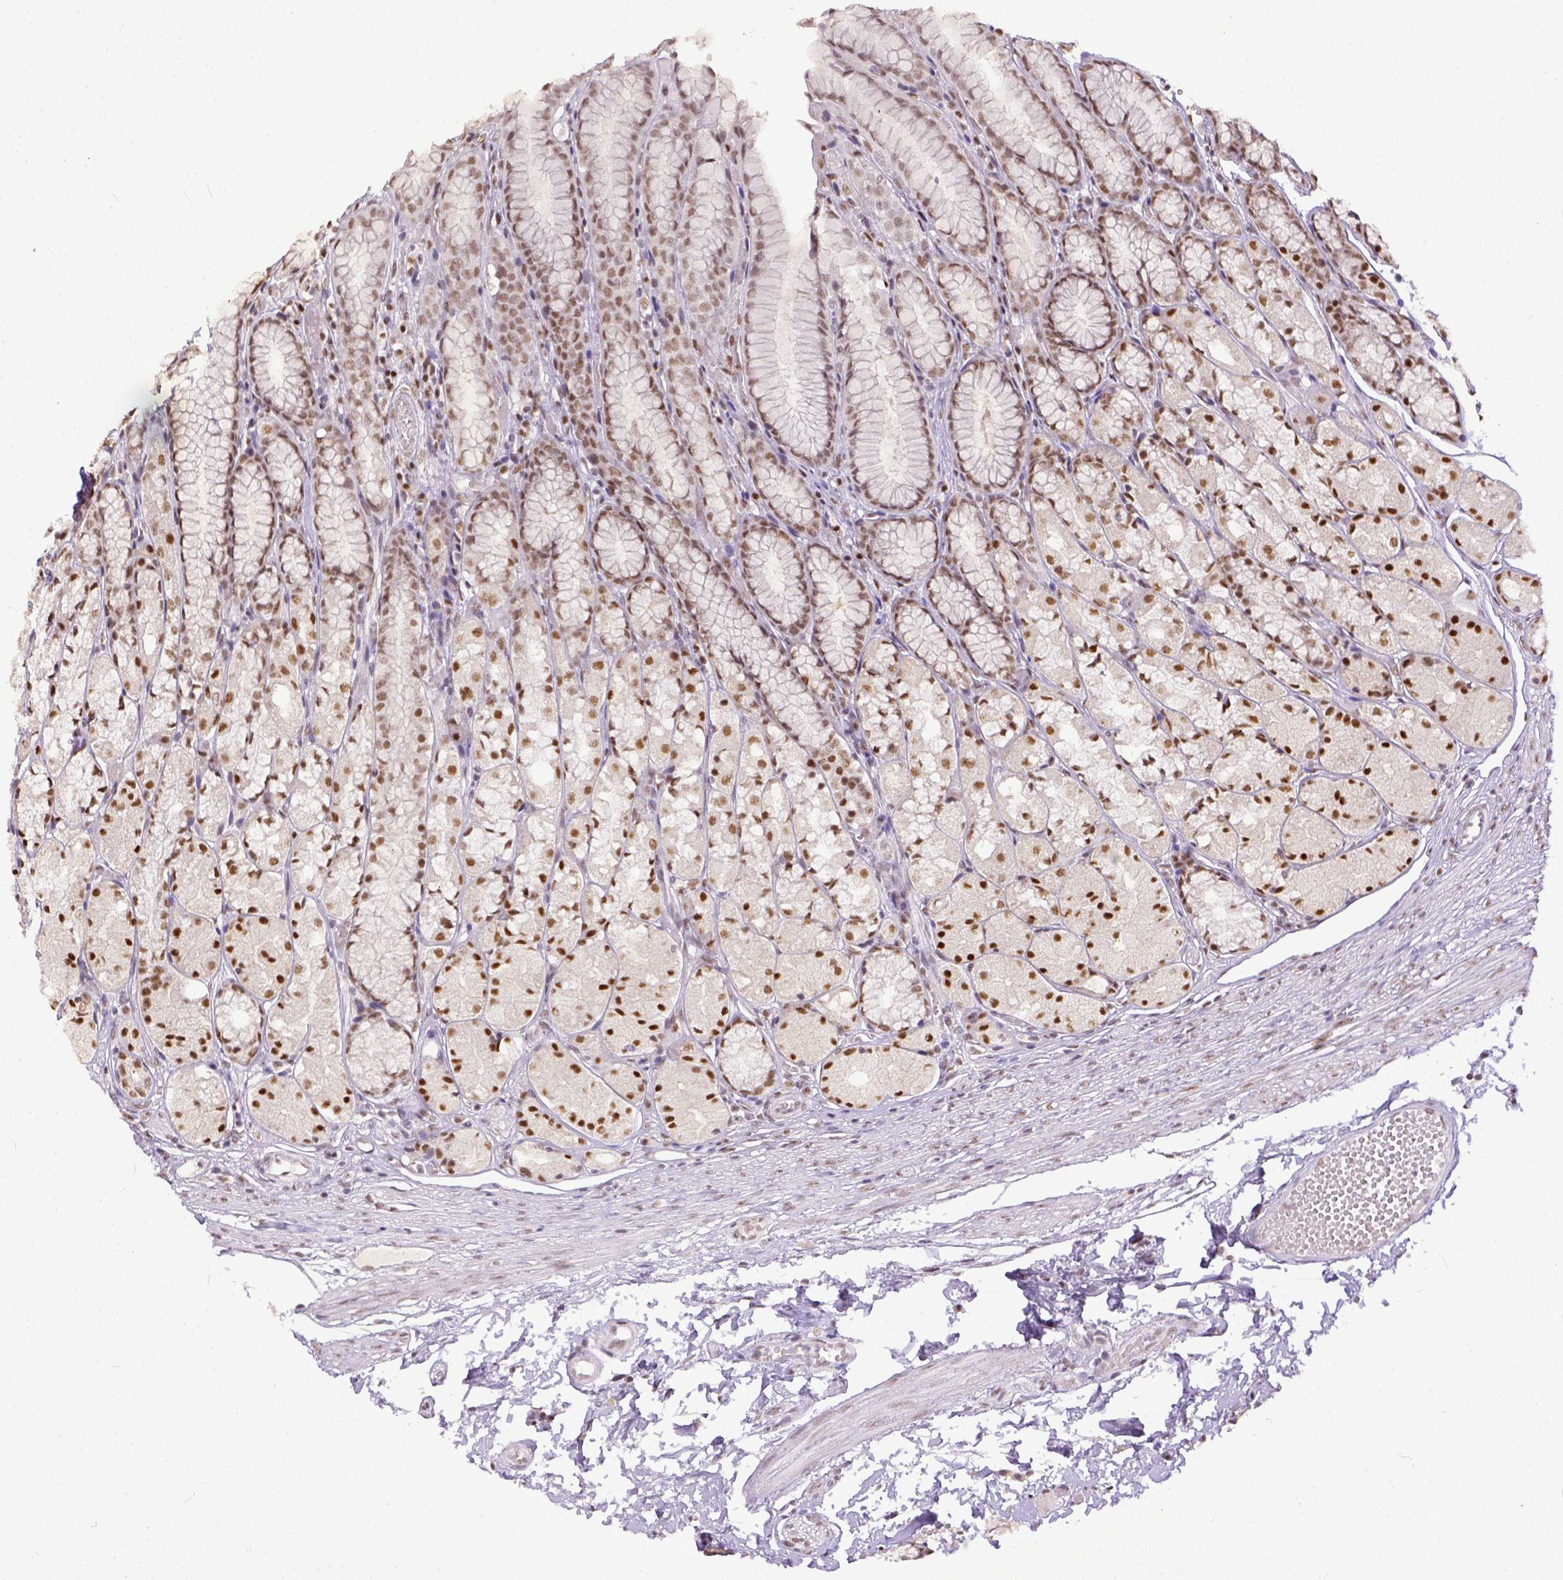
{"staining": {"intensity": "moderate", "quantity": ">75%", "location": "nuclear"}, "tissue": "stomach", "cell_type": "Glandular cells", "image_type": "normal", "snomed": [{"axis": "morphology", "description": "Normal tissue, NOS"}, {"axis": "topography", "description": "Stomach"}], "caption": "Stomach stained with immunohistochemistry shows moderate nuclear expression in about >75% of glandular cells.", "gene": "ERCC1", "patient": {"sex": "male", "age": 70}}